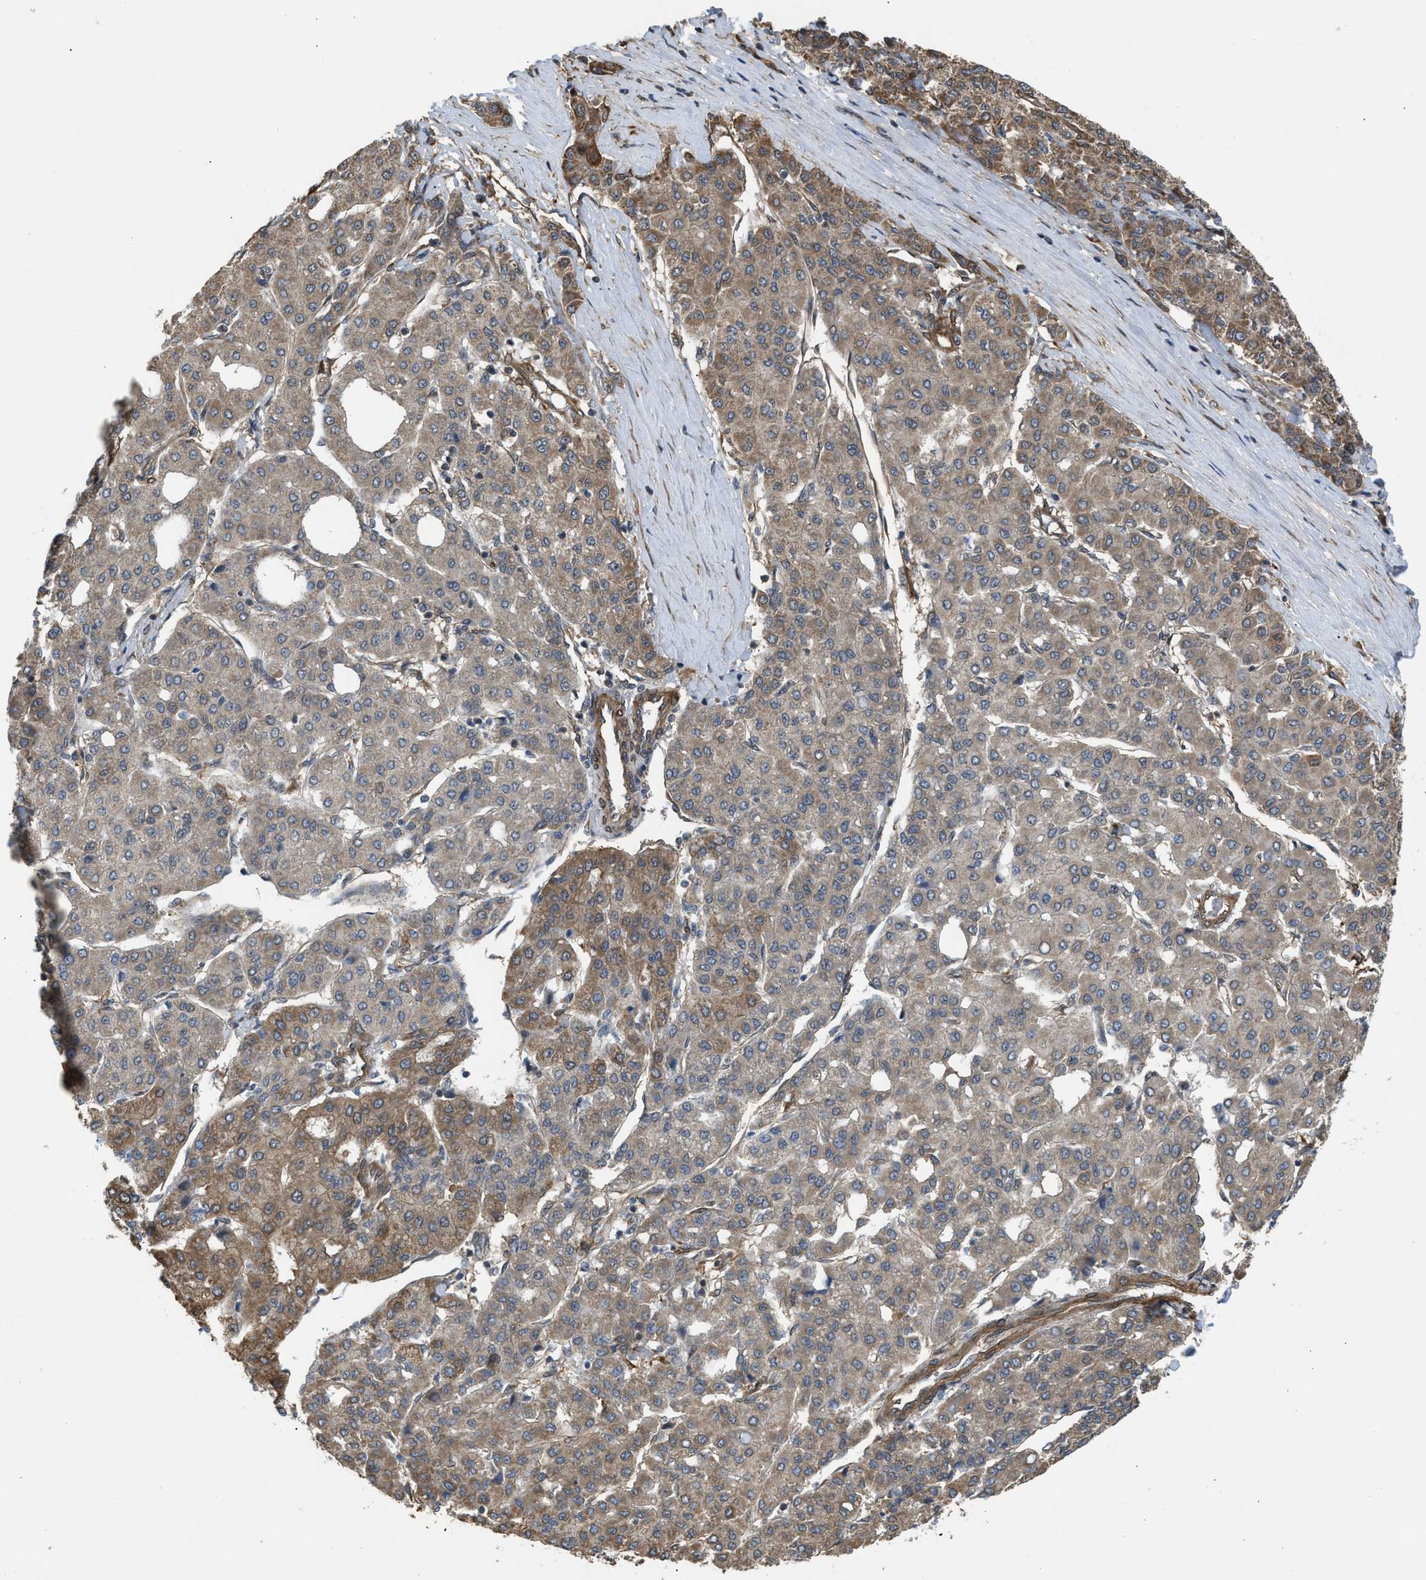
{"staining": {"intensity": "weak", "quantity": ">75%", "location": "cytoplasmic/membranous"}, "tissue": "liver cancer", "cell_type": "Tumor cells", "image_type": "cancer", "snomed": [{"axis": "morphology", "description": "Carcinoma, Hepatocellular, NOS"}, {"axis": "topography", "description": "Liver"}], "caption": "Immunohistochemistry histopathology image of hepatocellular carcinoma (liver) stained for a protein (brown), which shows low levels of weak cytoplasmic/membranous positivity in about >75% of tumor cells.", "gene": "BAG3", "patient": {"sex": "male", "age": 65}}